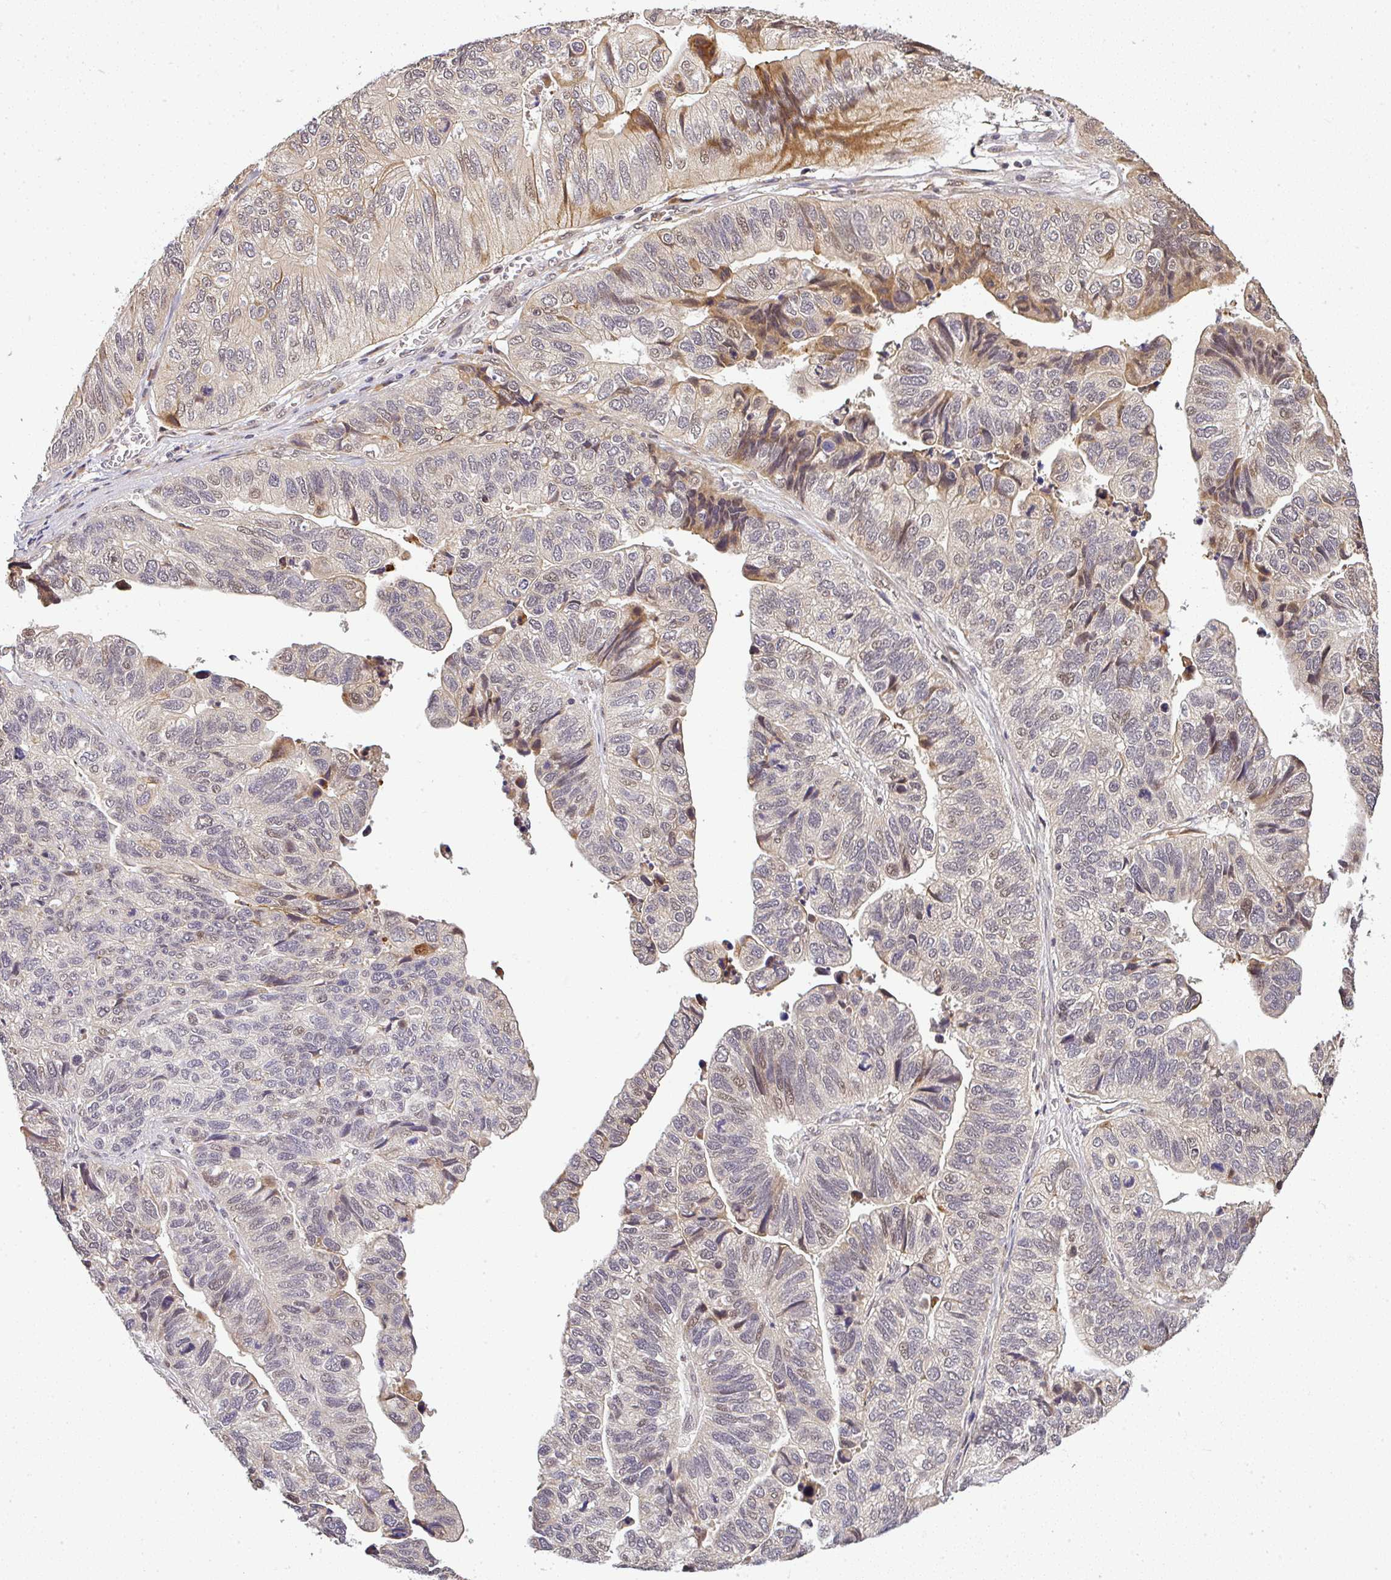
{"staining": {"intensity": "weak", "quantity": "<25%", "location": "cytoplasmic/membranous"}, "tissue": "stomach cancer", "cell_type": "Tumor cells", "image_type": "cancer", "snomed": [{"axis": "morphology", "description": "Adenocarcinoma, NOS"}, {"axis": "topography", "description": "Stomach, upper"}], "caption": "IHC of stomach cancer (adenocarcinoma) exhibits no positivity in tumor cells.", "gene": "FAM153A", "patient": {"sex": "female", "age": 67}}